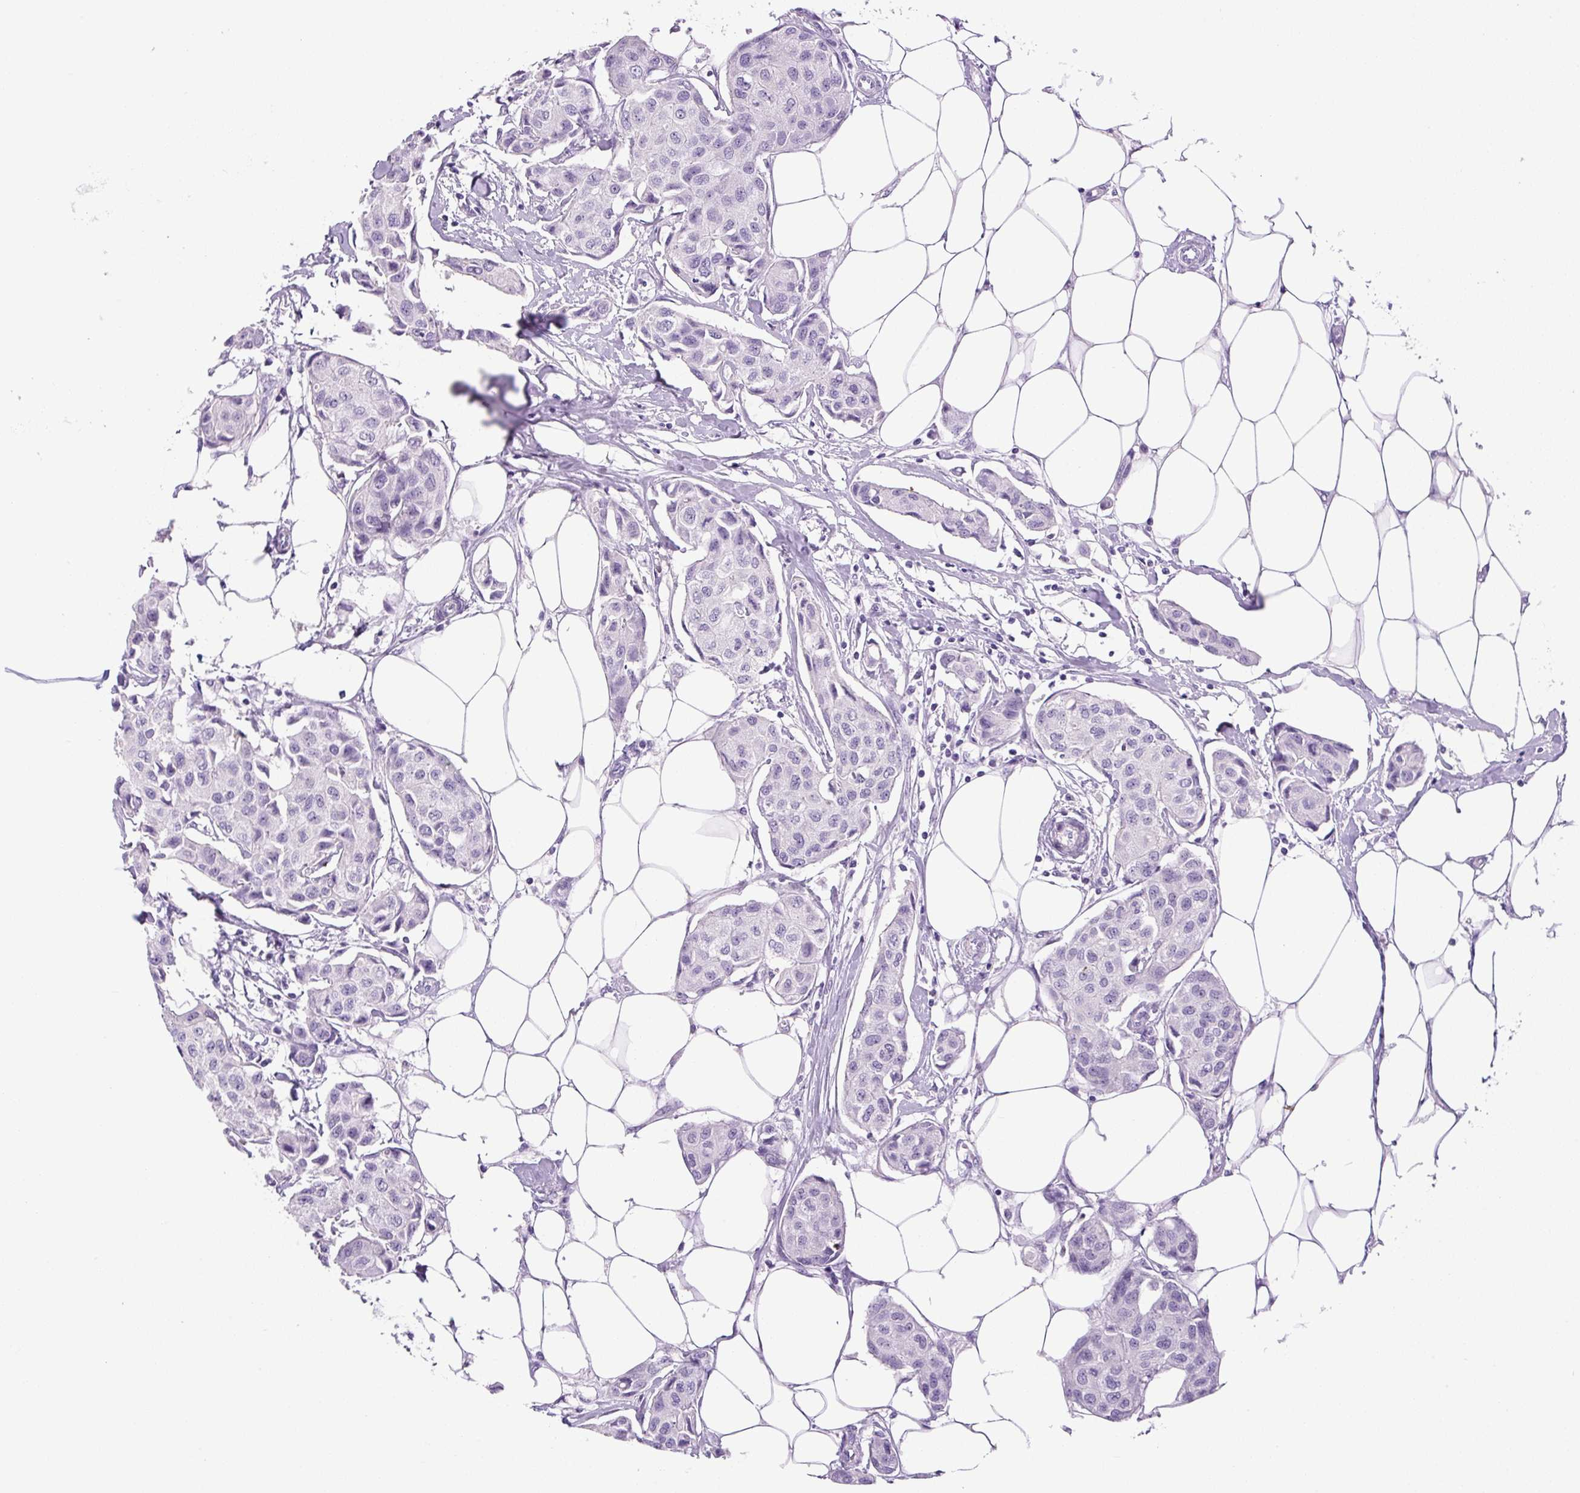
{"staining": {"intensity": "negative", "quantity": "none", "location": "none"}, "tissue": "breast cancer", "cell_type": "Tumor cells", "image_type": "cancer", "snomed": [{"axis": "morphology", "description": "Duct carcinoma"}, {"axis": "topography", "description": "Breast"}, {"axis": "topography", "description": "Lymph node"}], "caption": "Immunohistochemistry (IHC) of human breast cancer reveals no positivity in tumor cells. (DAB (3,3'-diaminobenzidine) immunohistochemistry (IHC) visualized using brightfield microscopy, high magnification).", "gene": "CHGA", "patient": {"sex": "female", "age": 80}}